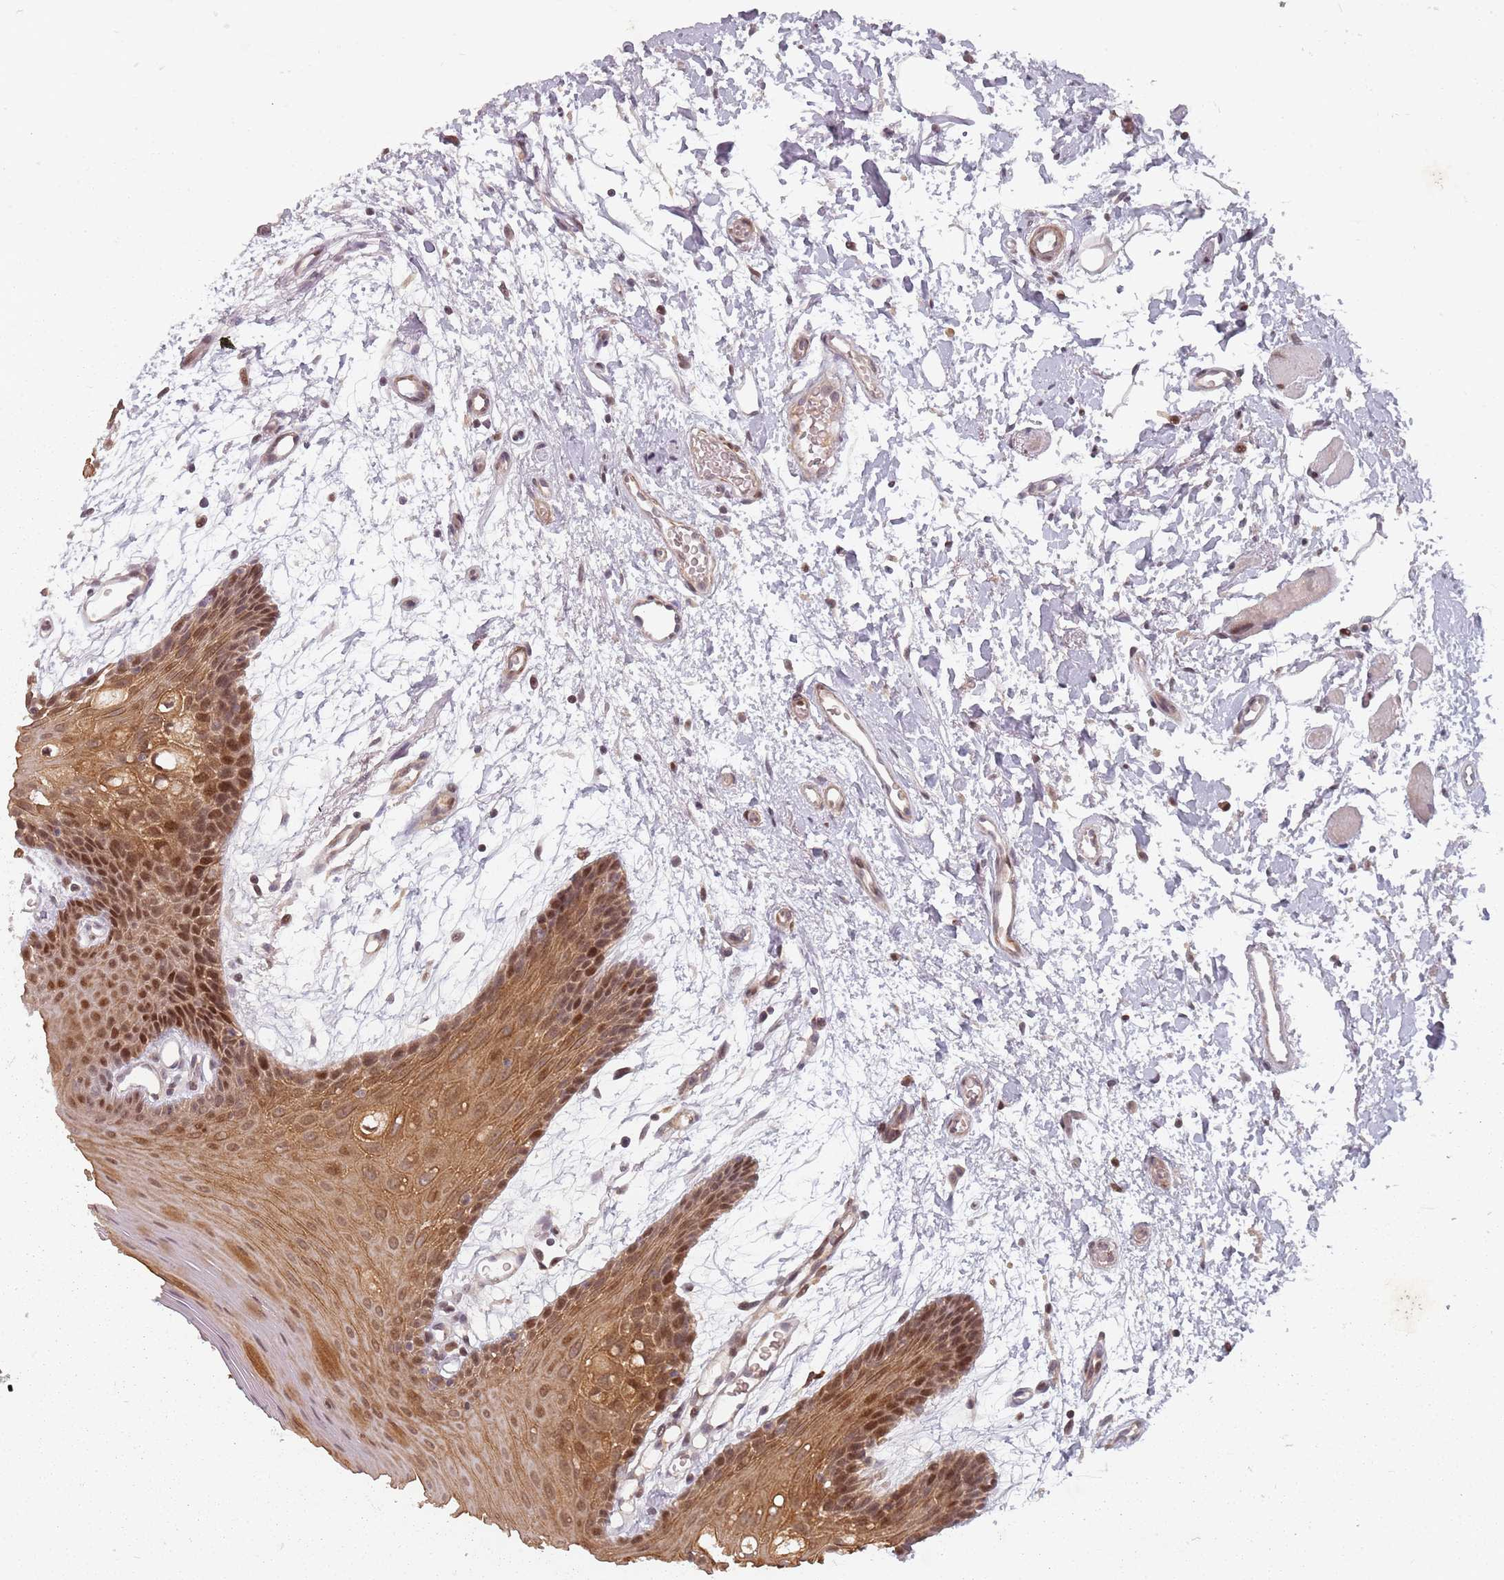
{"staining": {"intensity": "strong", "quantity": ">75%", "location": "cytoplasmic/membranous,nuclear"}, "tissue": "oral mucosa", "cell_type": "Squamous epithelial cells", "image_type": "normal", "snomed": [{"axis": "morphology", "description": "Normal tissue, NOS"}, {"axis": "topography", "description": "Skeletal muscle"}, {"axis": "topography", "description": "Oral tissue"}, {"axis": "topography", "description": "Salivary gland"}, {"axis": "topography", "description": "Peripheral nerve tissue"}], "caption": "About >75% of squamous epithelial cells in normal oral mucosa demonstrate strong cytoplasmic/membranous,nuclear protein expression as visualized by brown immunohistochemical staining.", "gene": "RPS6KA2", "patient": {"sex": "male", "age": 54}}